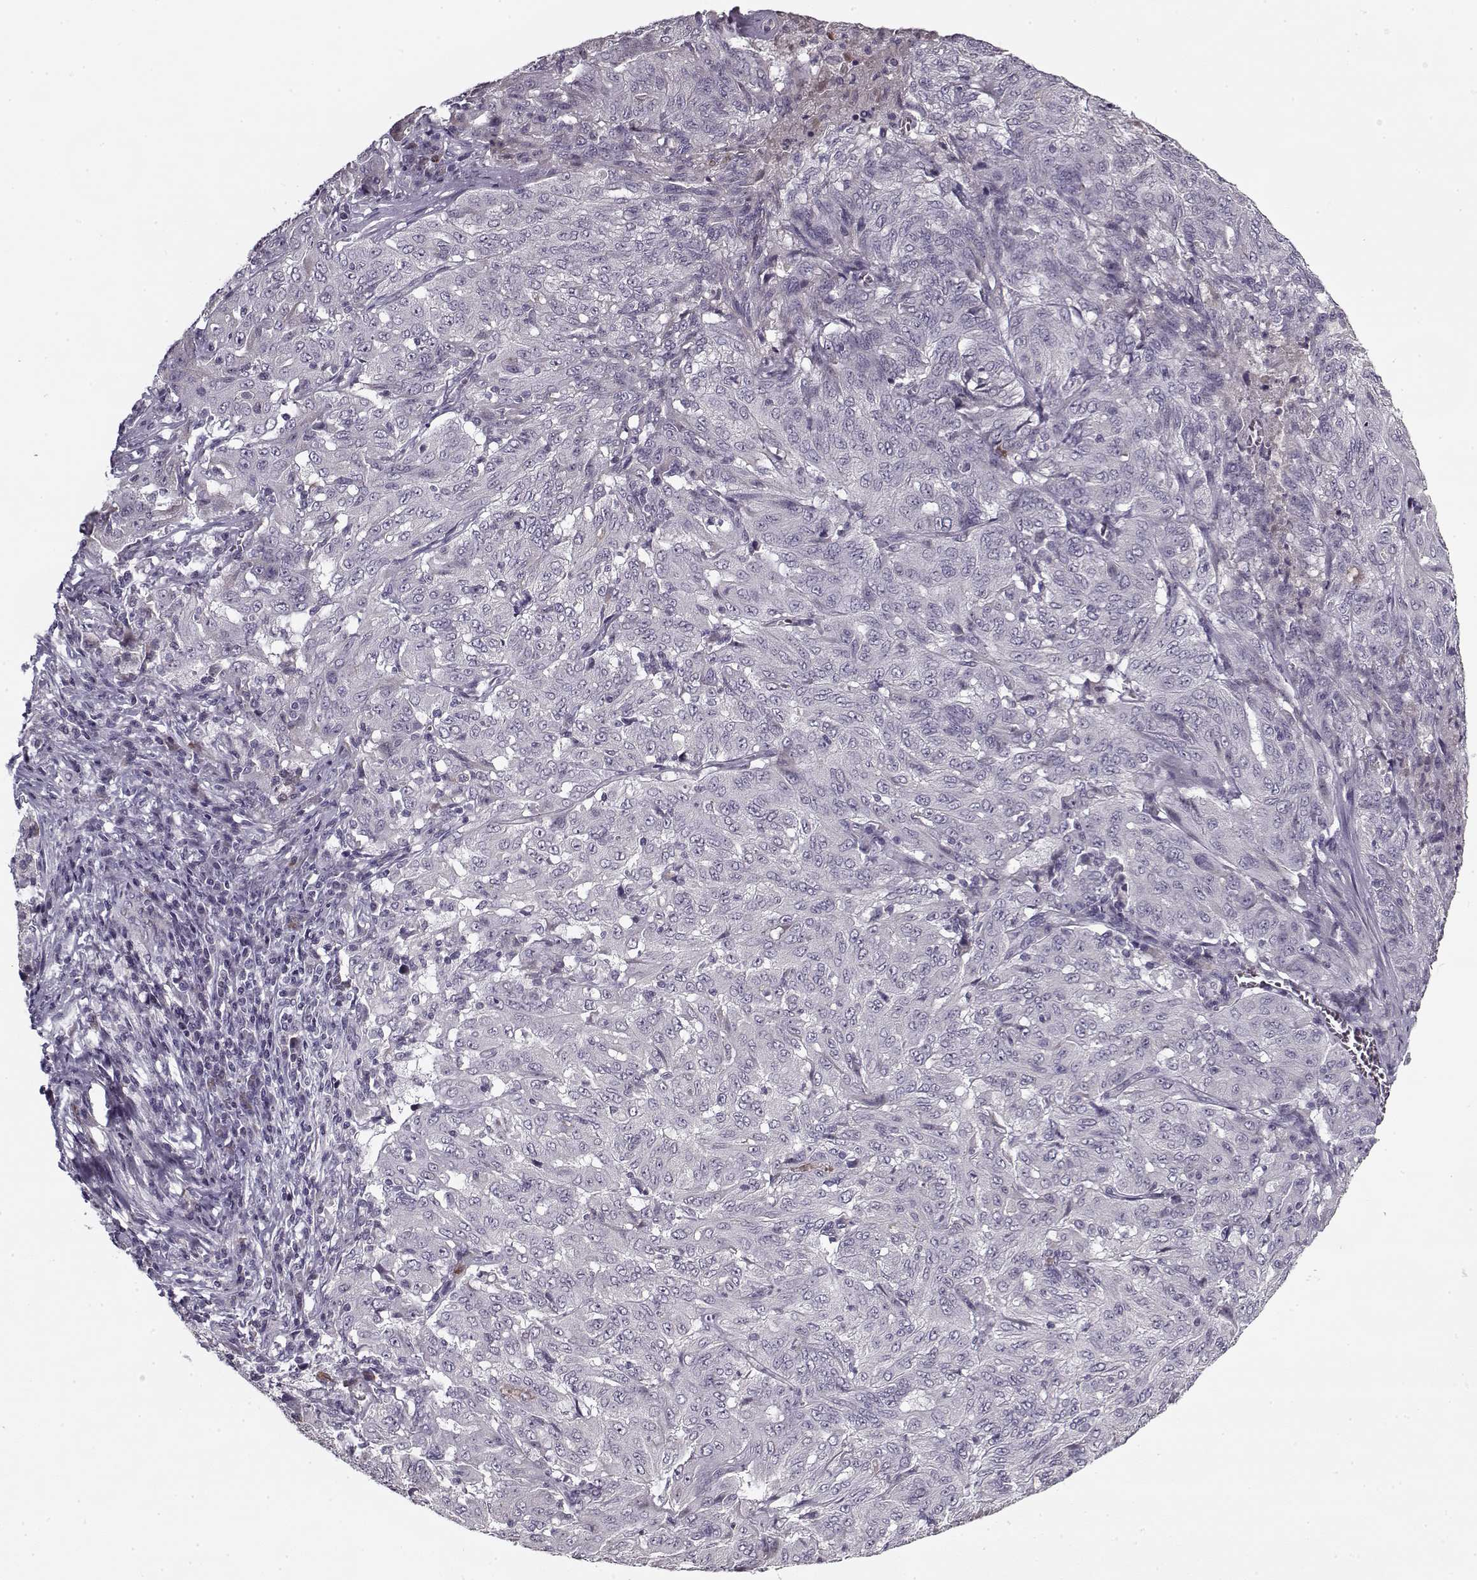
{"staining": {"intensity": "negative", "quantity": "none", "location": "none"}, "tissue": "pancreatic cancer", "cell_type": "Tumor cells", "image_type": "cancer", "snomed": [{"axis": "morphology", "description": "Adenocarcinoma, NOS"}, {"axis": "topography", "description": "Pancreas"}], "caption": "Immunohistochemical staining of human pancreatic cancer (adenocarcinoma) demonstrates no significant positivity in tumor cells.", "gene": "KRT9", "patient": {"sex": "male", "age": 63}}